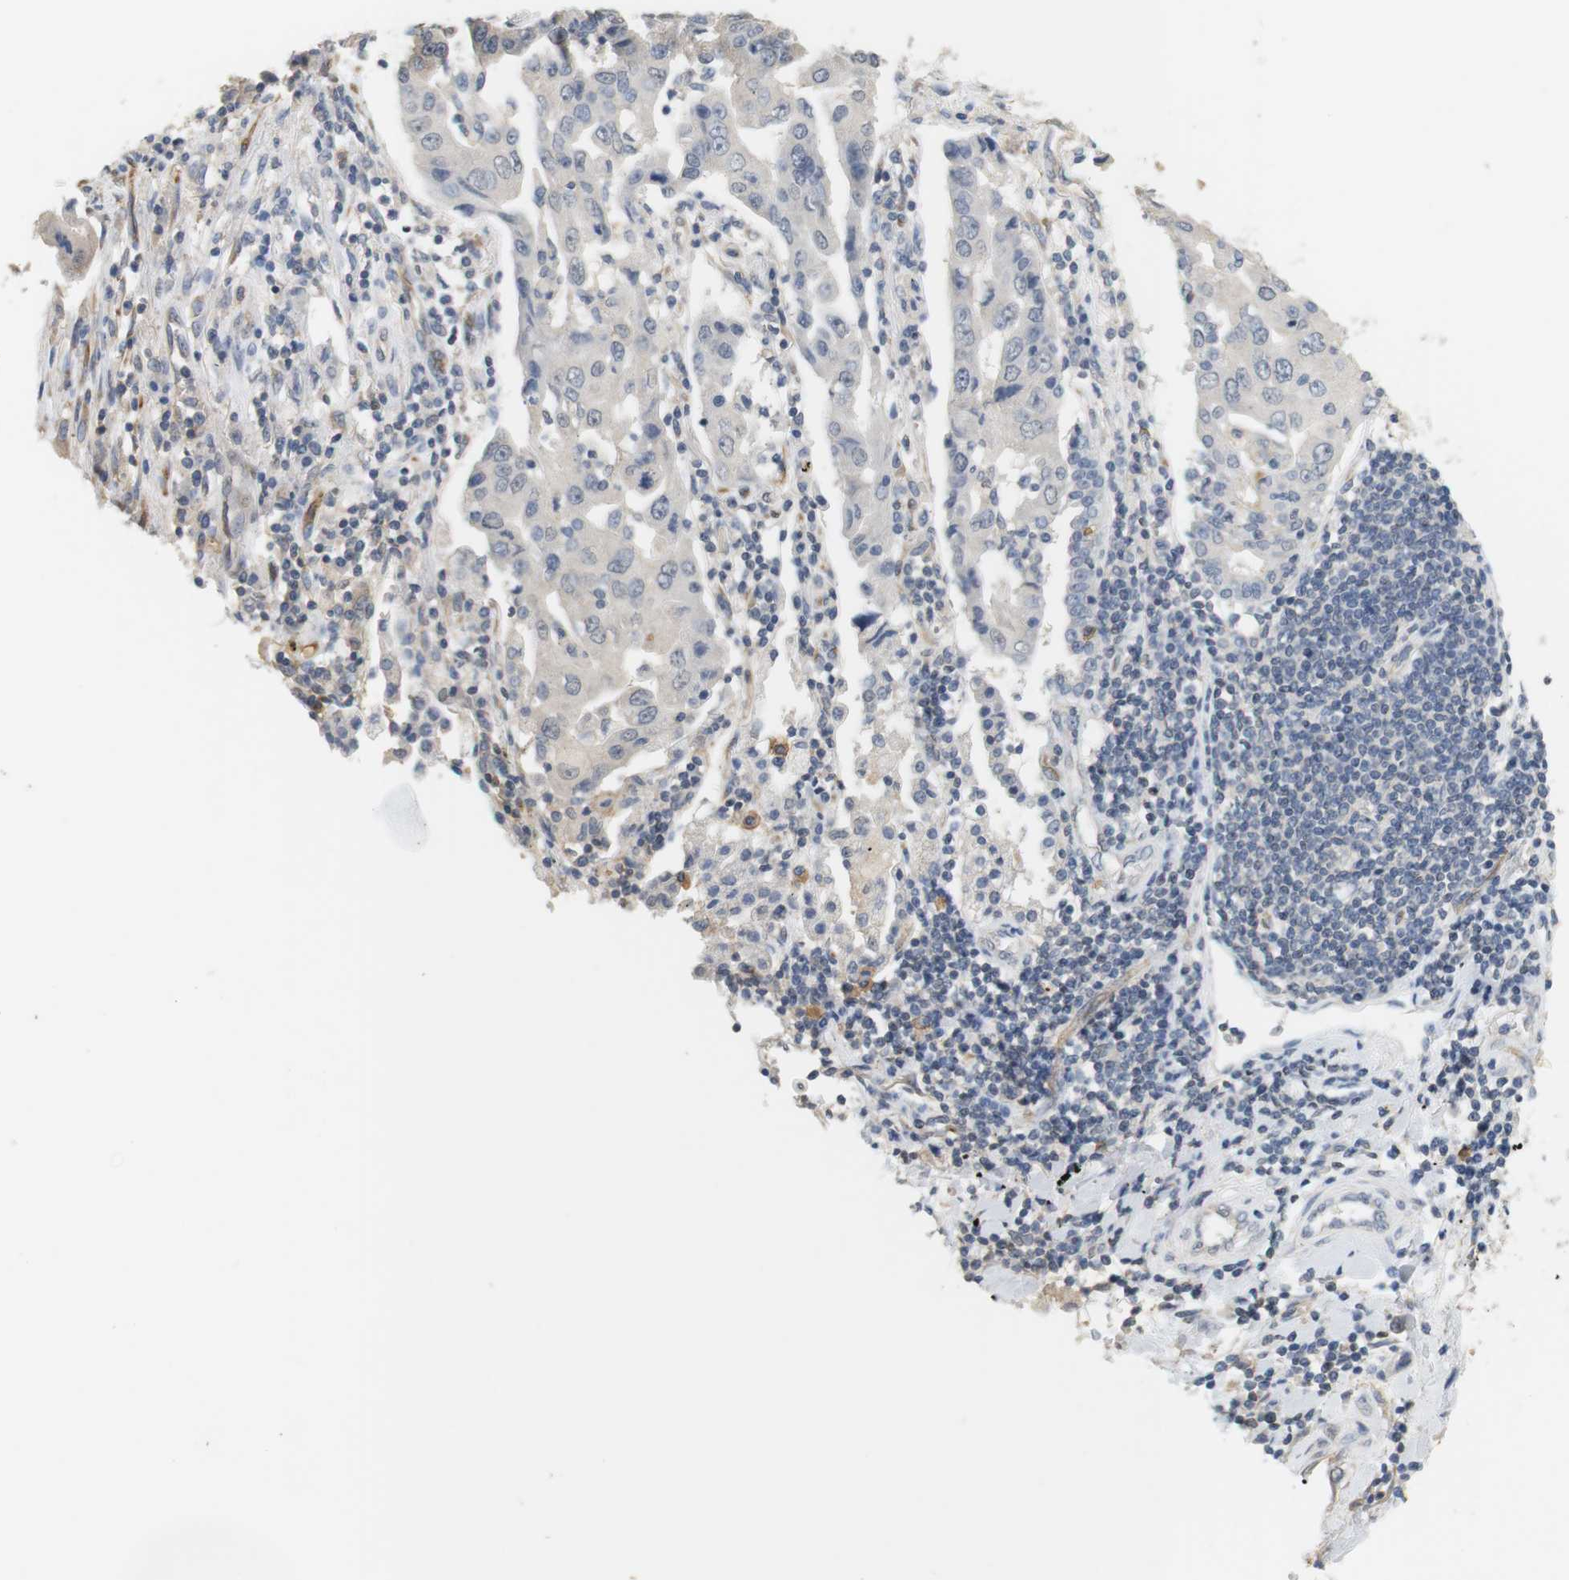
{"staining": {"intensity": "negative", "quantity": "none", "location": "none"}, "tissue": "lung cancer", "cell_type": "Tumor cells", "image_type": "cancer", "snomed": [{"axis": "morphology", "description": "Adenocarcinoma, NOS"}, {"axis": "topography", "description": "Lung"}], "caption": "Photomicrograph shows no protein positivity in tumor cells of adenocarcinoma (lung) tissue. Nuclei are stained in blue.", "gene": "OSR1", "patient": {"sex": "female", "age": 65}}